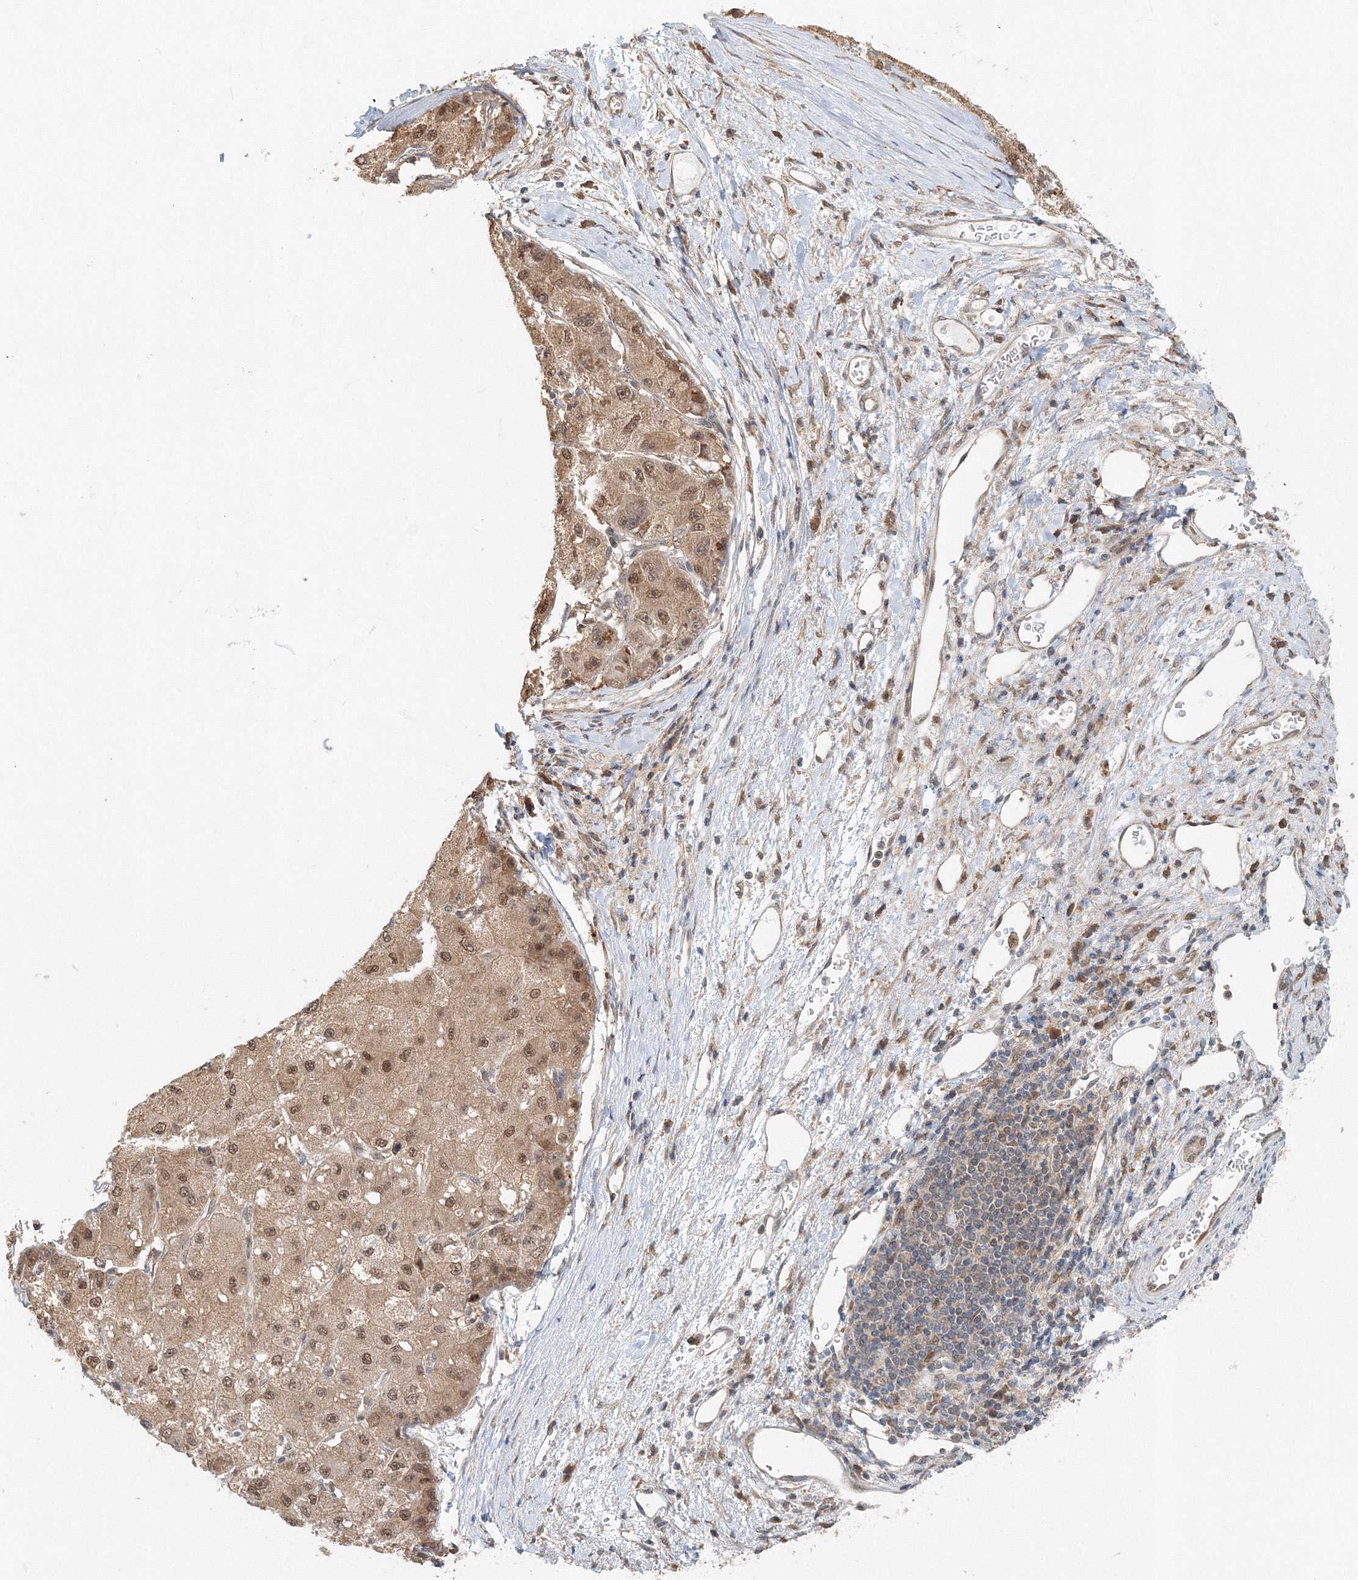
{"staining": {"intensity": "moderate", "quantity": ">75%", "location": "cytoplasmic/membranous,nuclear"}, "tissue": "liver cancer", "cell_type": "Tumor cells", "image_type": "cancer", "snomed": [{"axis": "morphology", "description": "Carcinoma, Hepatocellular, NOS"}, {"axis": "topography", "description": "Liver"}], "caption": "The photomicrograph reveals immunohistochemical staining of liver hepatocellular carcinoma. There is moderate cytoplasmic/membranous and nuclear positivity is present in about >75% of tumor cells.", "gene": "PSMD6", "patient": {"sex": "male", "age": 80}}